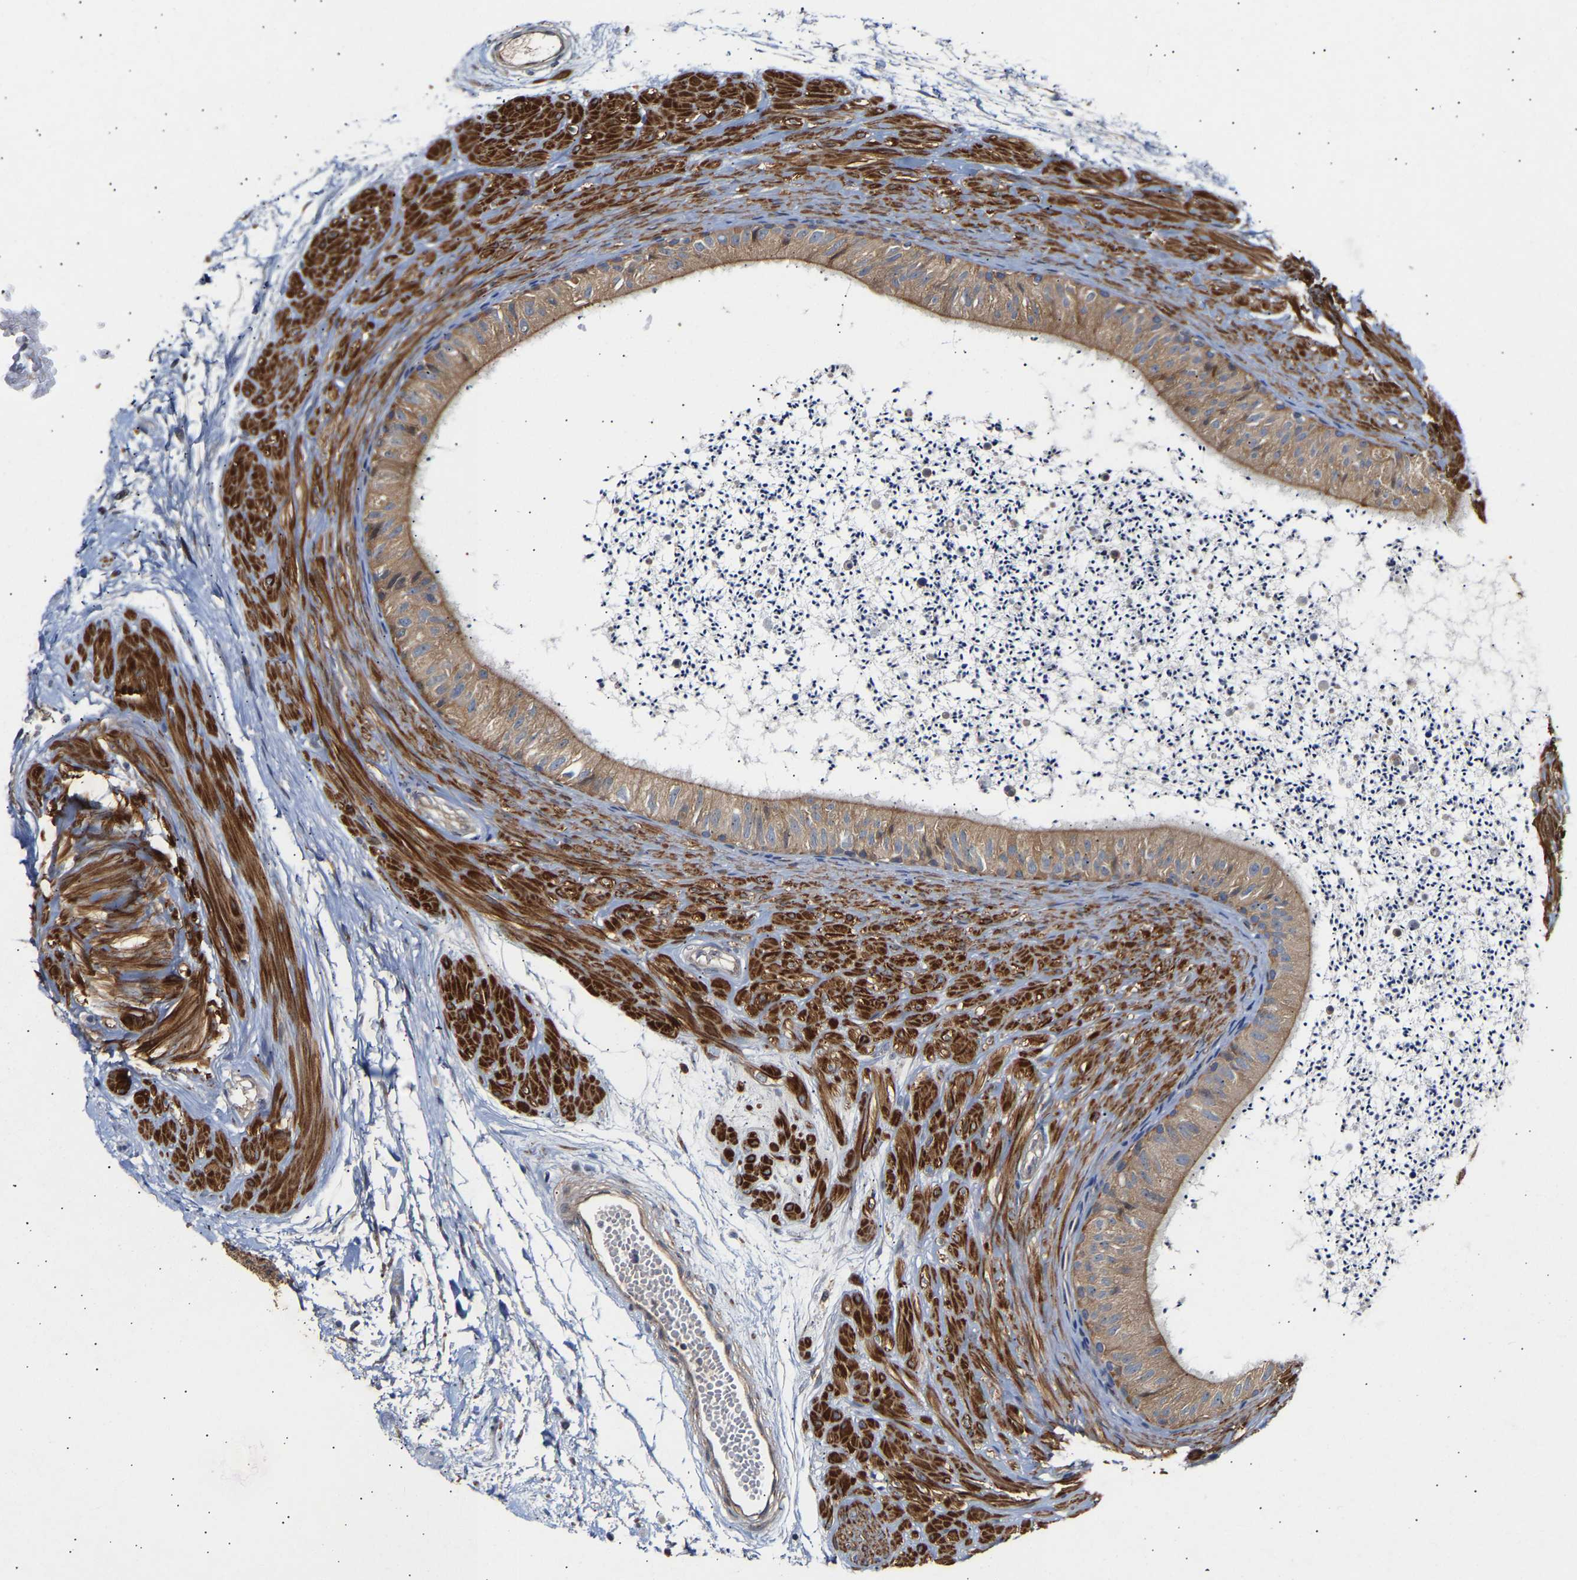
{"staining": {"intensity": "moderate", "quantity": ">75%", "location": "cytoplasmic/membranous"}, "tissue": "epididymis", "cell_type": "Glandular cells", "image_type": "normal", "snomed": [{"axis": "morphology", "description": "Normal tissue, NOS"}, {"axis": "topography", "description": "Epididymis"}], "caption": "Immunohistochemical staining of normal human epididymis reveals medium levels of moderate cytoplasmic/membranous staining in about >75% of glandular cells.", "gene": "KASH5", "patient": {"sex": "male", "age": 56}}